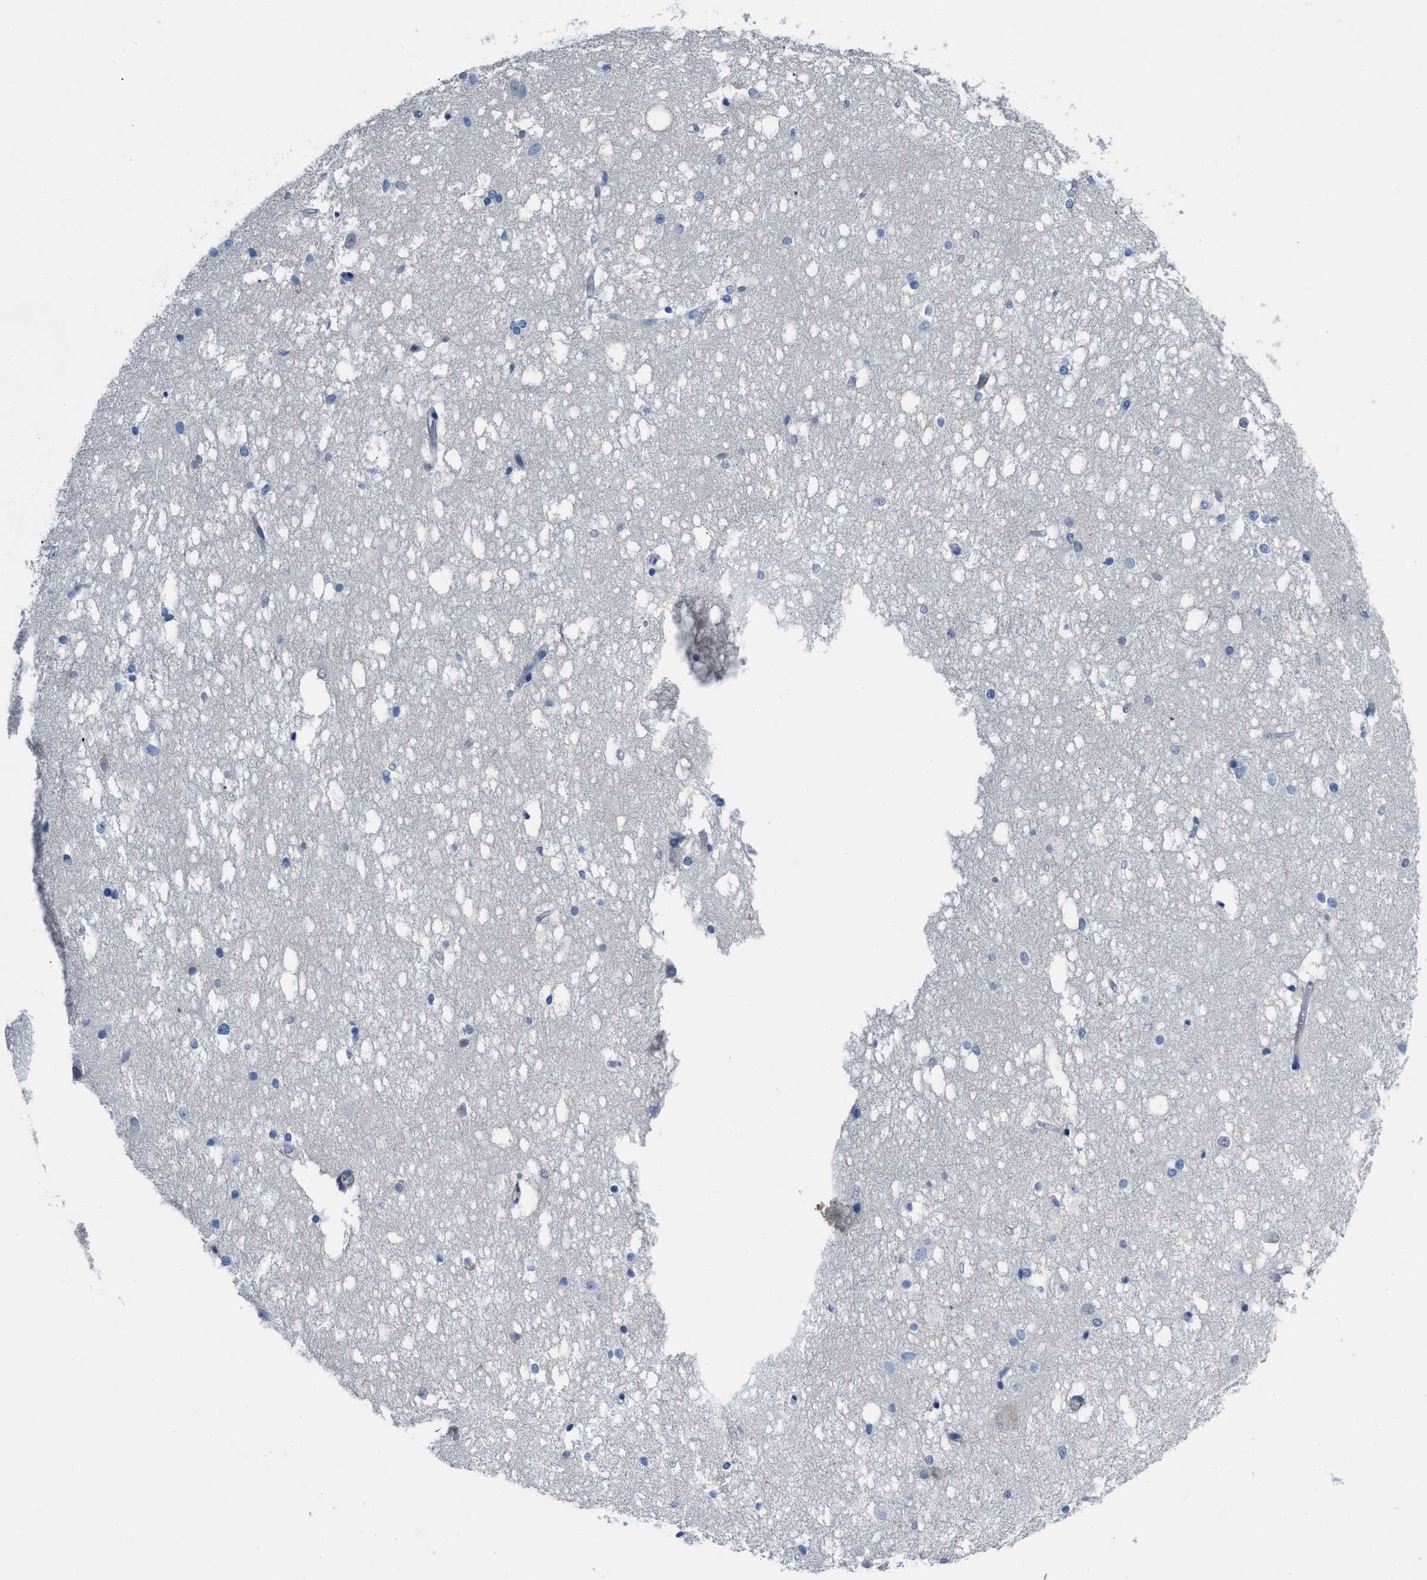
{"staining": {"intensity": "negative", "quantity": "none", "location": "none"}, "tissue": "hippocampus", "cell_type": "Glial cells", "image_type": "normal", "snomed": [{"axis": "morphology", "description": "Normal tissue, NOS"}, {"axis": "topography", "description": "Hippocampus"}], "caption": "A high-resolution photomicrograph shows immunohistochemistry staining of normal hippocampus, which shows no significant staining in glial cells.", "gene": "PRMT2", "patient": {"sex": "female", "age": 19}}